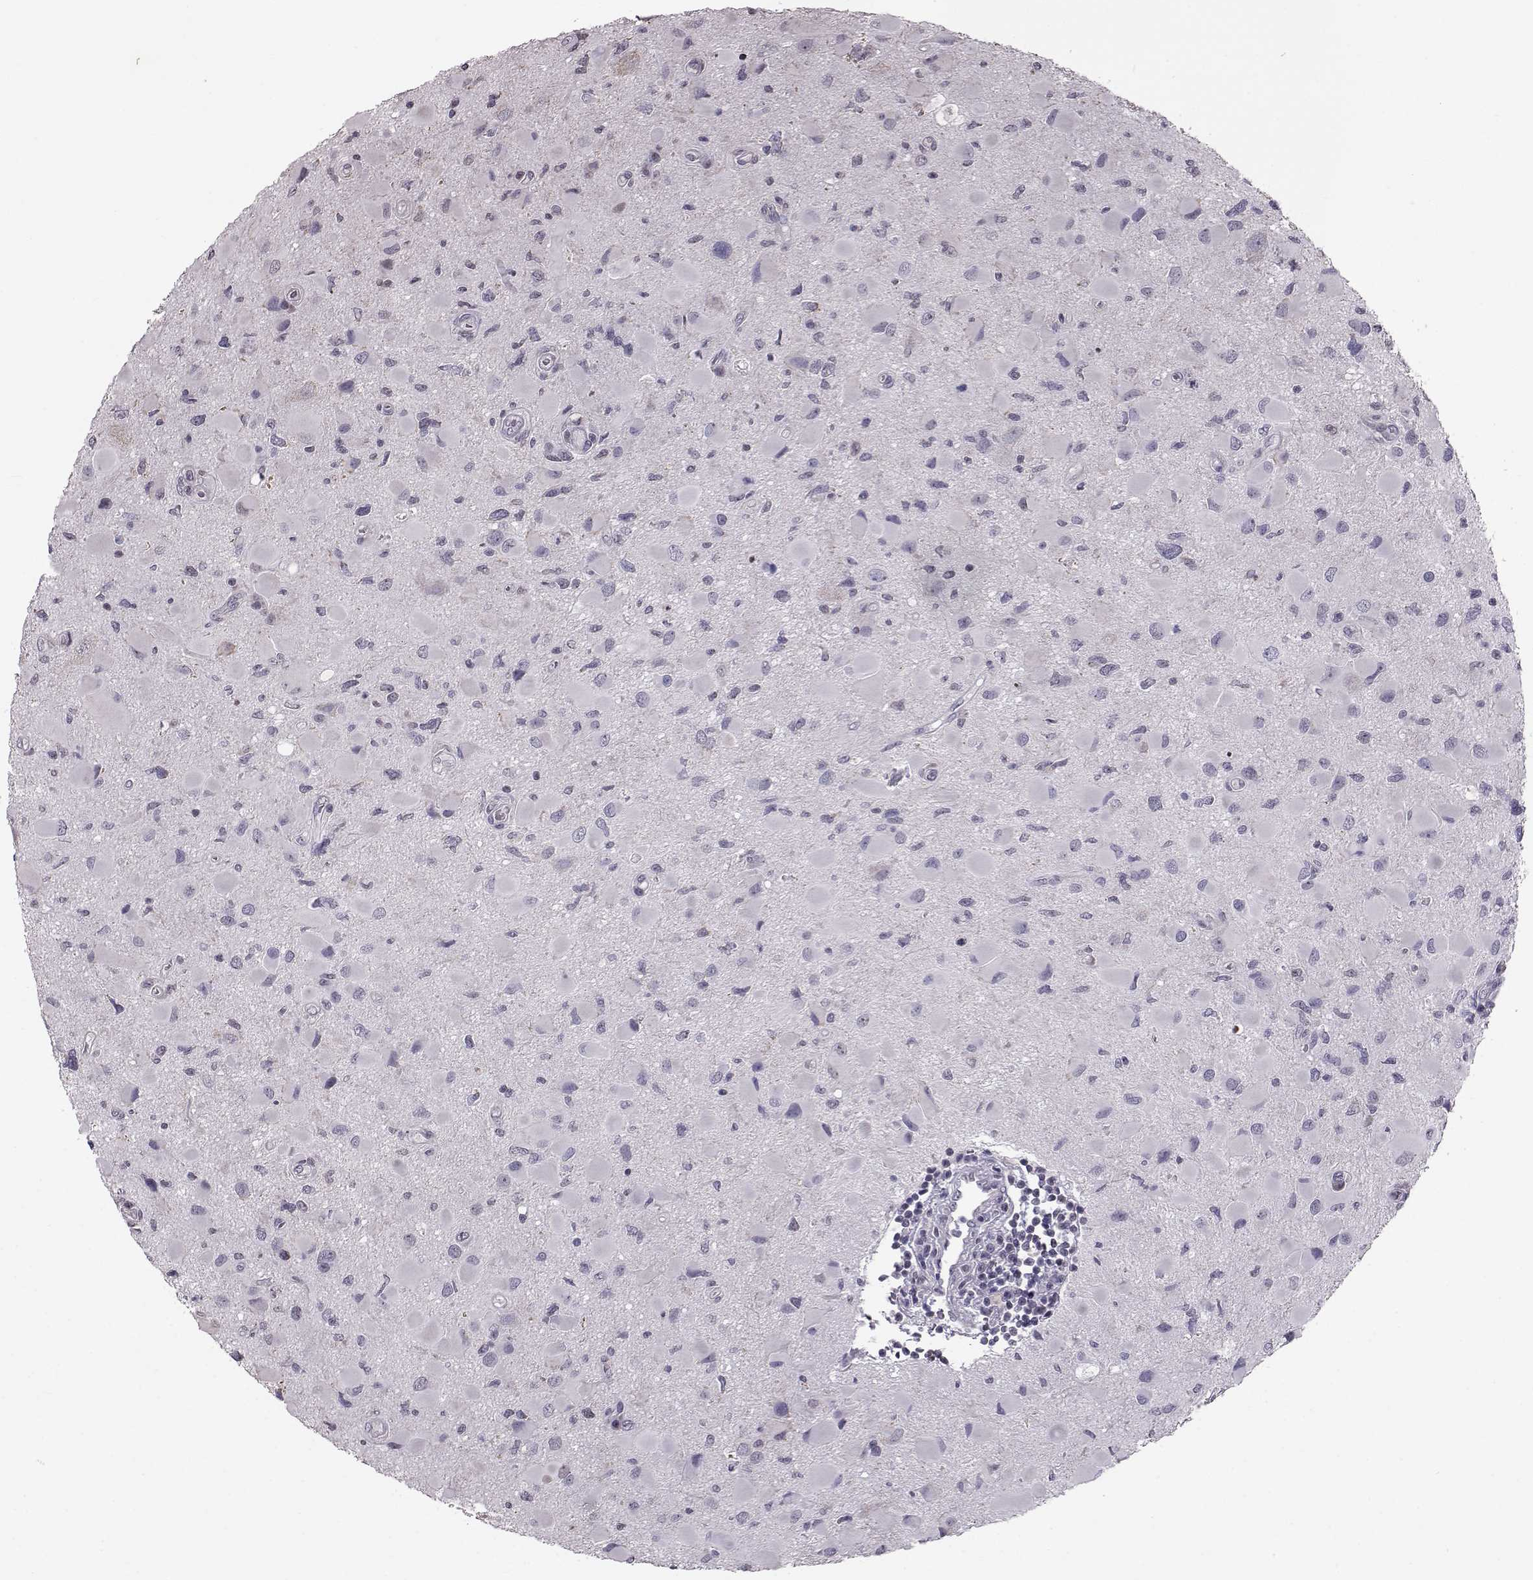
{"staining": {"intensity": "negative", "quantity": "none", "location": "none"}, "tissue": "glioma", "cell_type": "Tumor cells", "image_type": "cancer", "snomed": [{"axis": "morphology", "description": "Glioma, malignant, Low grade"}, {"axis": "topography", "description": "Brain"}], "caption": "Human glioma stained for a protein using immunohistochemistry (IHC) displays no positivity in tumor cells.", "gene": "ALDH3A1", "patient": {"sex": "female", "age": 32}}